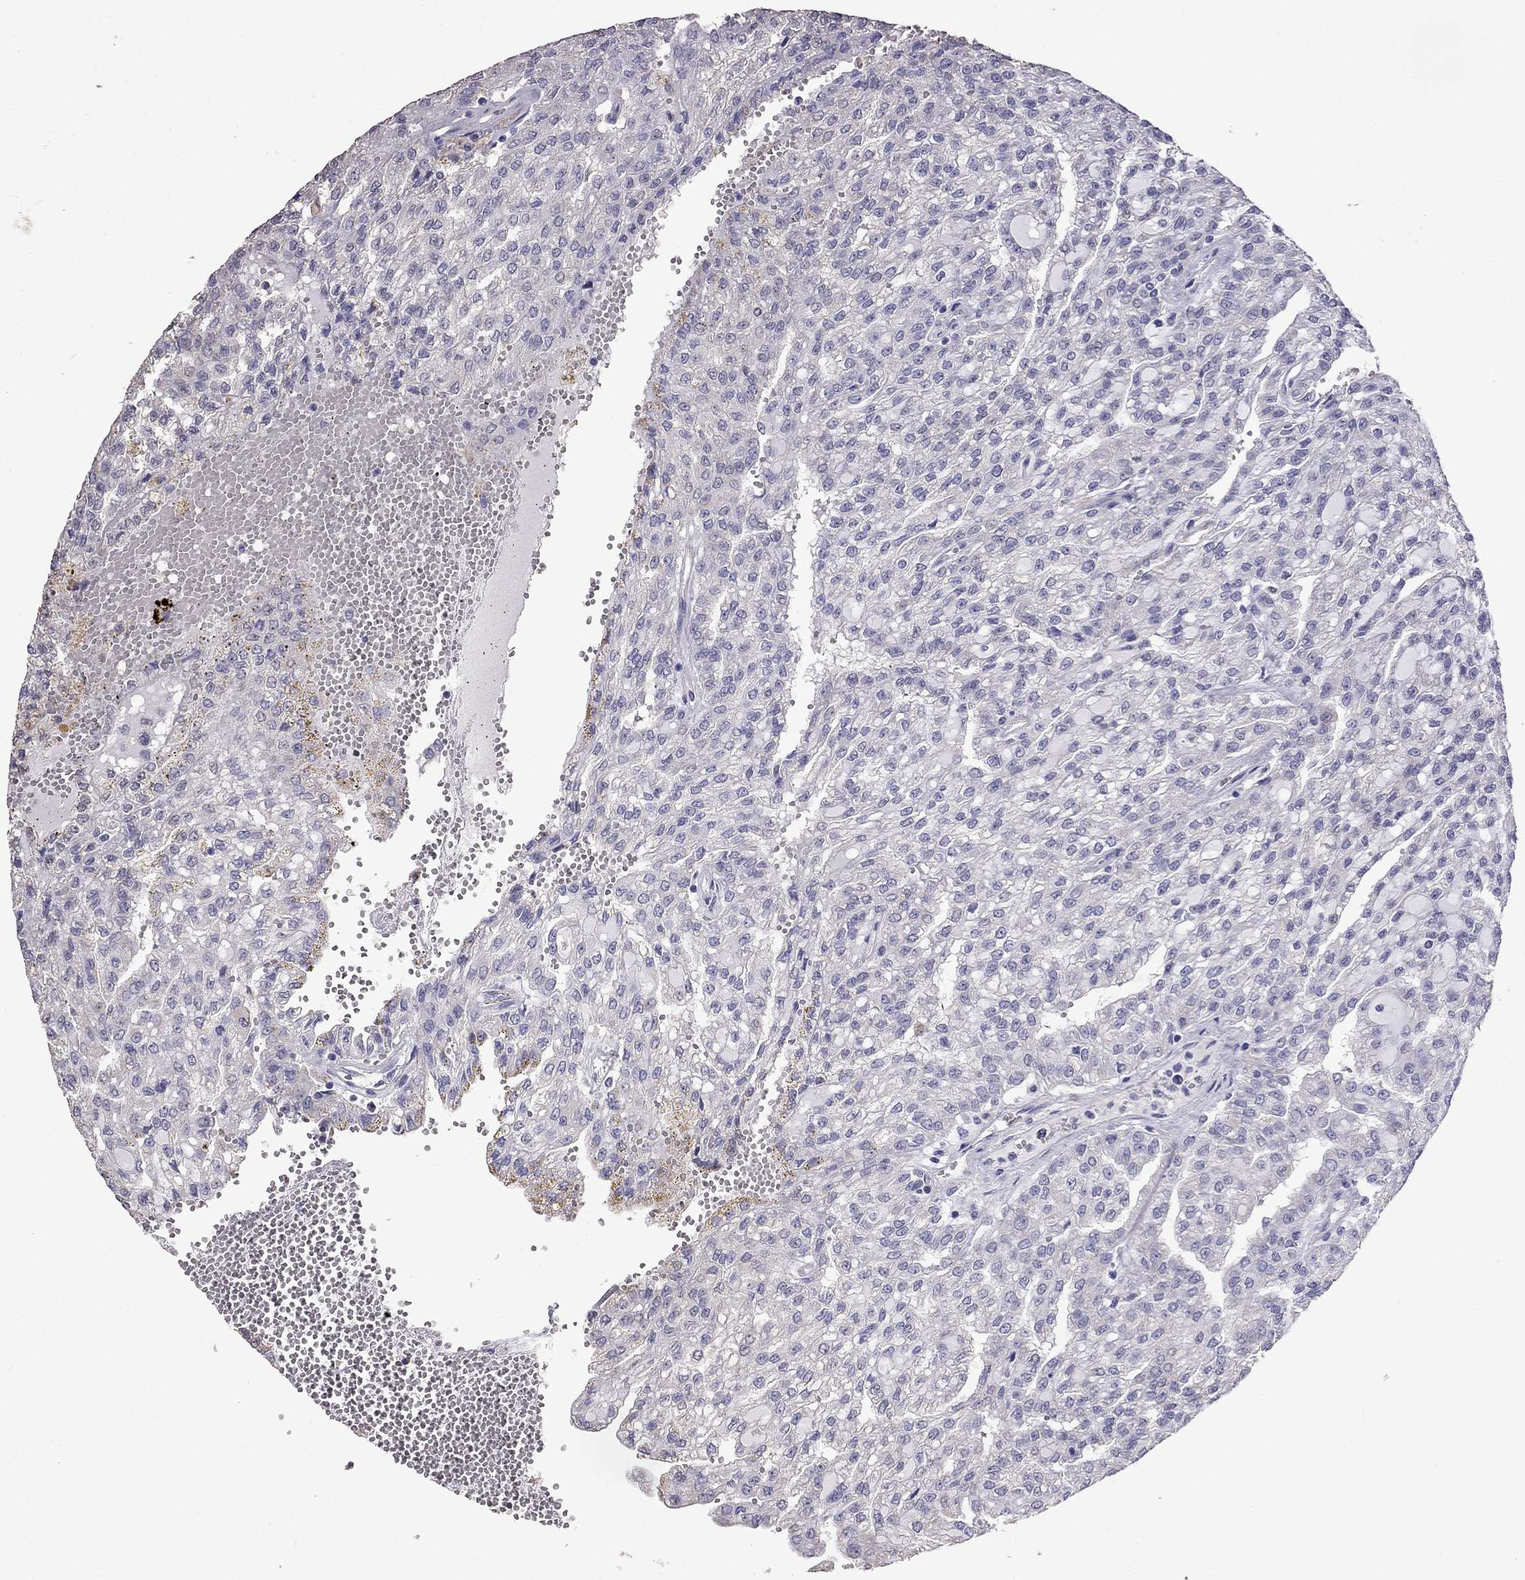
{"staining": {"intensity": "negative", "quantity": "none", "location": "none"}, "tissue": "renal cancer", "cell_type": "Tumor cells", "image_type": "cancer", "snomed": [{"axis": "morphology", "description": "Adenocarcinoma, NOS"}, {"axis": "topography", "description": "Kidney"}], "caption": "Tumor cells are negative for brown protein staining in renal adenocarcinoma.", "gene": "AK5", "patient": {"sex": "male", "age": 63}}